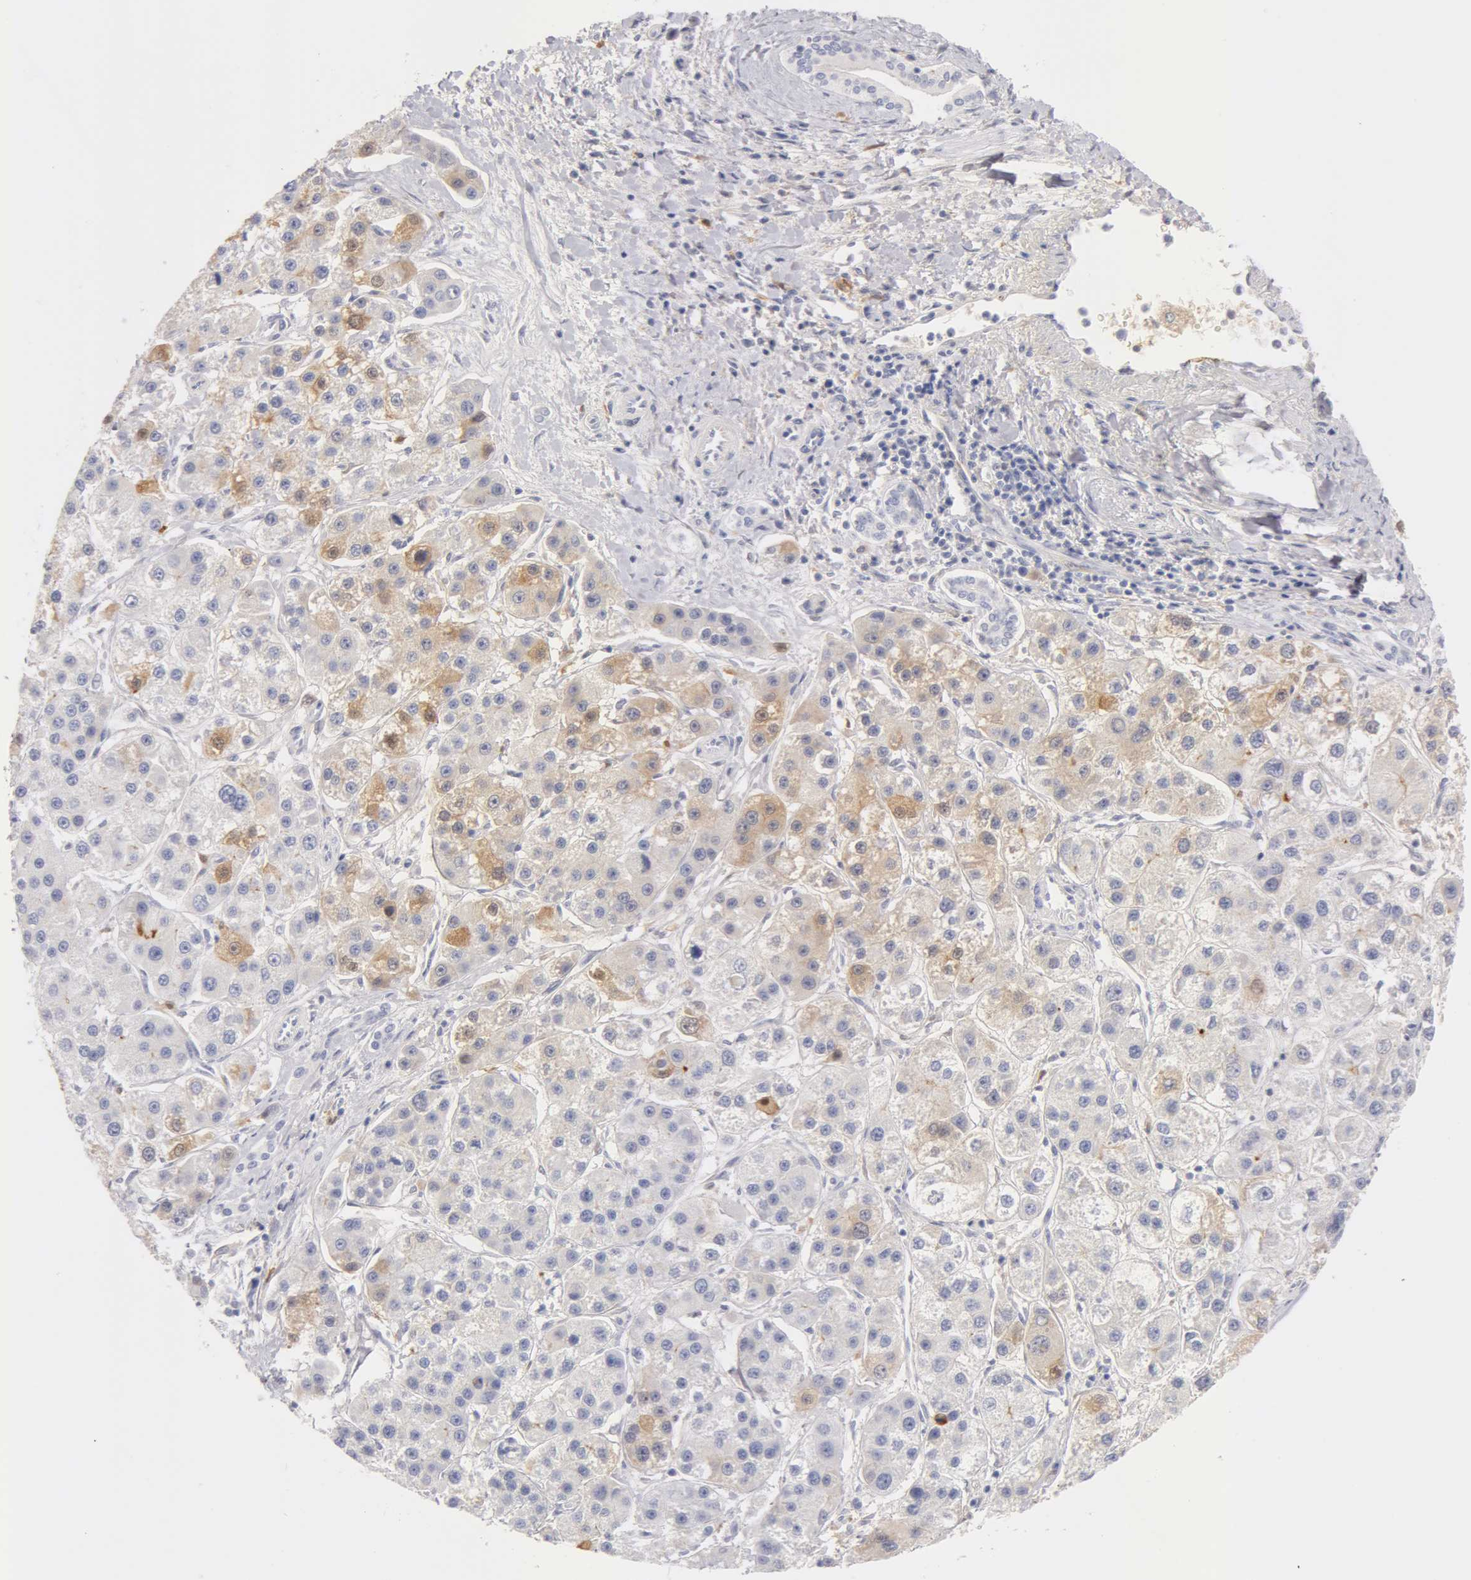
{"staining": {"intensity": "negative", "quantity": "none", "location": "none"}, "tissue": "liver cancer", "cell_type": "Tumor cells", "image_type": "cancer", "snomed": [{"axis": "morphology", "description": "Carcinoma, Hepatocellular, NOS"}, {"axis": "topography", "description": "Liver"}], "caption": "Tumor cells are negative for brown protein staining in liver hepatocellular carcinoma.", "gene": "AHSG", "patient": {"sex": "female", "age": 85}}